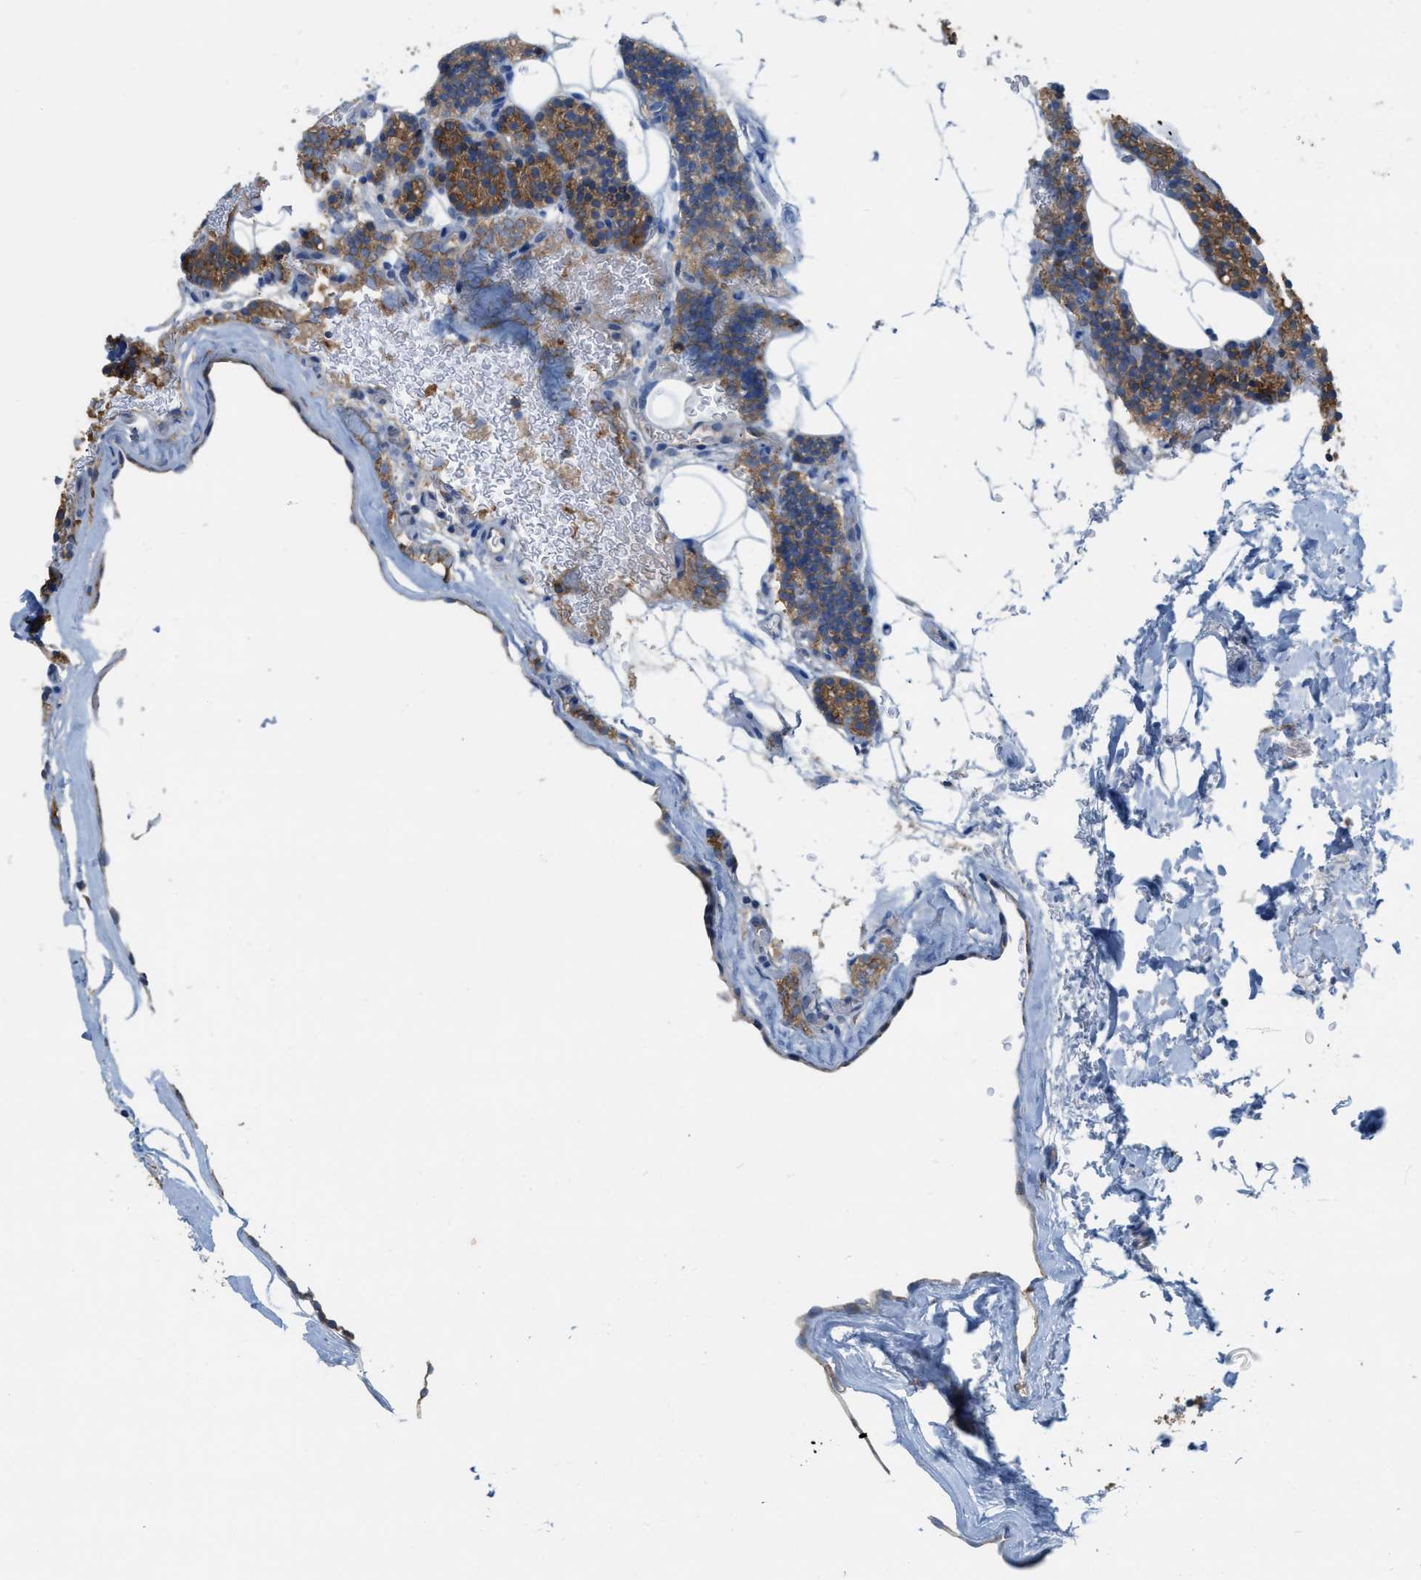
{"staining": {"intensity": "strong", "quantity": ">75%", "location": "cytoplasmic/membranous"}, "tissue": "parathyroid gland", "cell_type": "Glandular cells", "image_type": "normal", "snomed": [{"axis": "morphology", "description": "Normal tissue, NOS"}, {"axis": "morphology", "description": "Inflammation chronic"}, {"axis": "morphology", "description": "Goiter, colloid"}, {"axis": "topography", "description": "Thyroid gland"}, {"axis": "topography", "description": "Parathyroid gland"}], "caption": "Protein expression analysis of normal human parathyroid gland reveals strong cytoplasmic/membranous expression in about >75% of glandular cells.", "gene": "UBA5", "patient": {"sex": "male", "age": 65}}